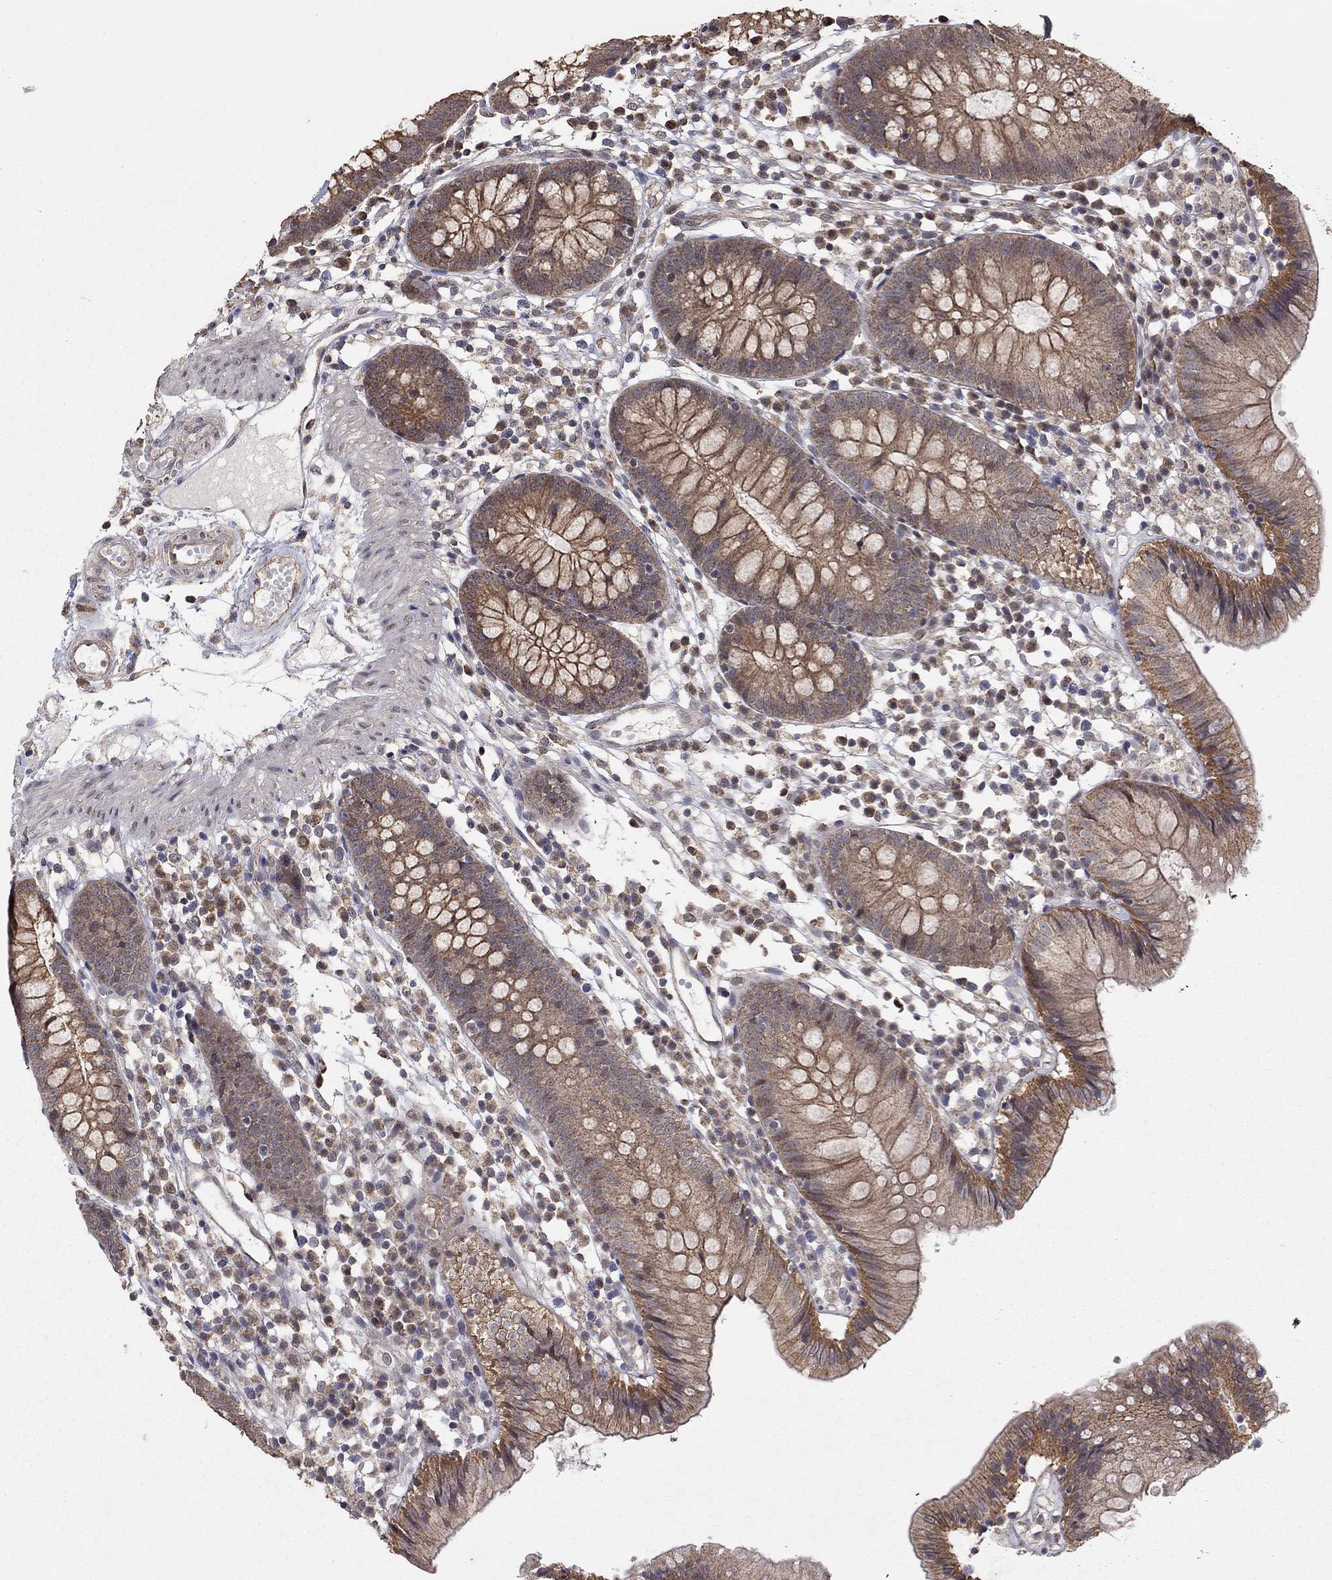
{"staining": {"intensity": "moderate", "quantity": "<25%", "location": "cytoplasmic/membranous"}, "tissue": "colon", "cell_type": "Endothelial cells", "image_type": "normal", "snomed": [{"axis": "morphology", "description": "Normal tissue, NOS"}, {"axis": "topography", "description": "Rectum"}], "caption": "IHC micrograph of normal colon: colon stained using IHC demonstrates low levels of moderate protein expression localized specifically in the cytoplasmic/membranous of endothelial cells, appearing as a cytoplasmic/membranous brown color.", "gene": "ANKRA2", "patient": {"sex": "male", "age": 70}}